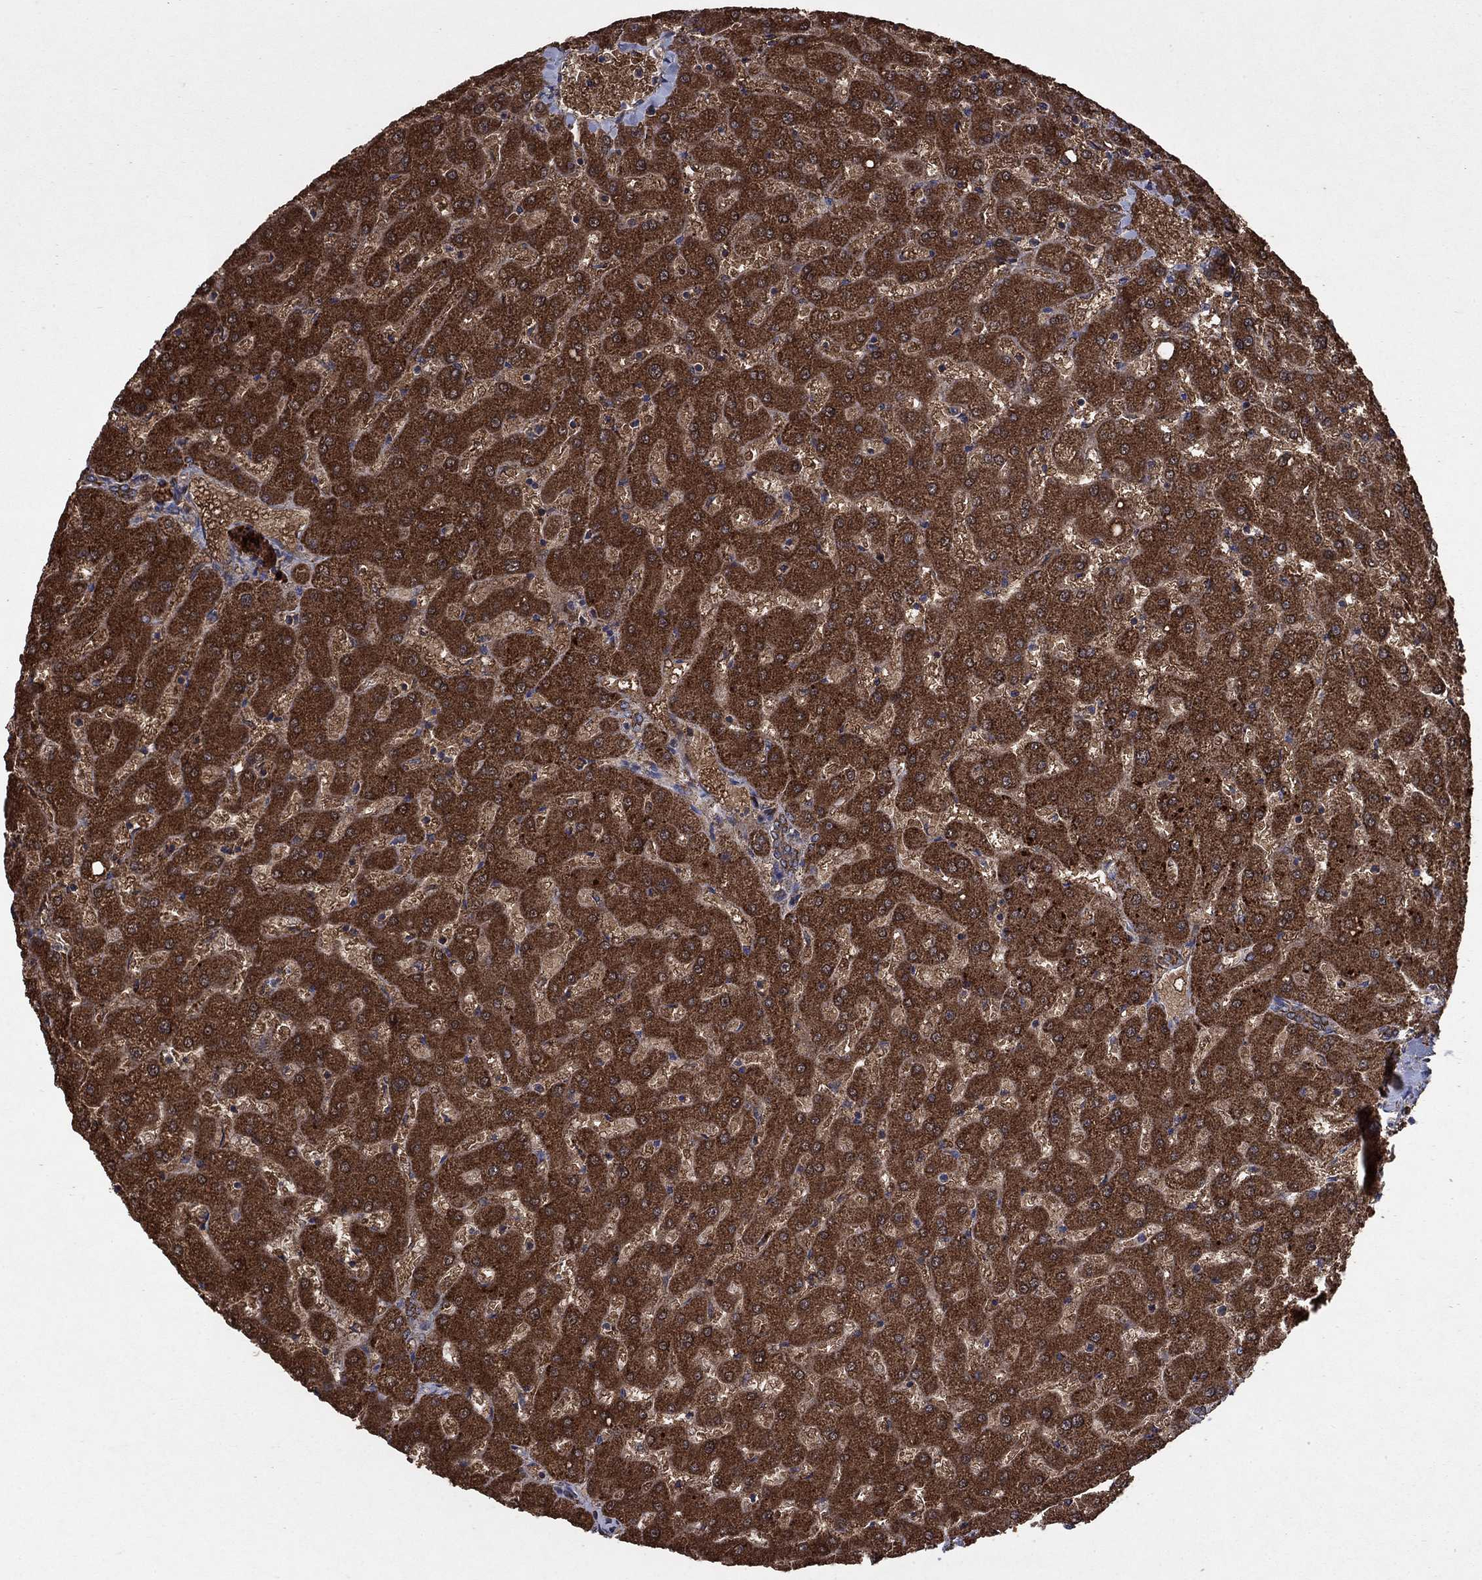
{"staining": {"intensity": "strong", "quantity": "25%-75%", "location": "cytoplasmic/membranous"}, "tissue": "liver", "cell_type": "Cholangiocytes", "image_type": "normal", "snomed": [{"axis": "morphology", "description": "Normal tissue, NOS"}, {"axis": "topography", "description": "Liver"}], "caption": "The immunohistochemical stain labels strong cytoplasmic/membranous staining in cholangiocytes of normal liver. (brown staining indicates protein expression, while blue staining denotes nuclei).", "gene": "DPH1", "patient": {"sex": "female", "age": 50}}